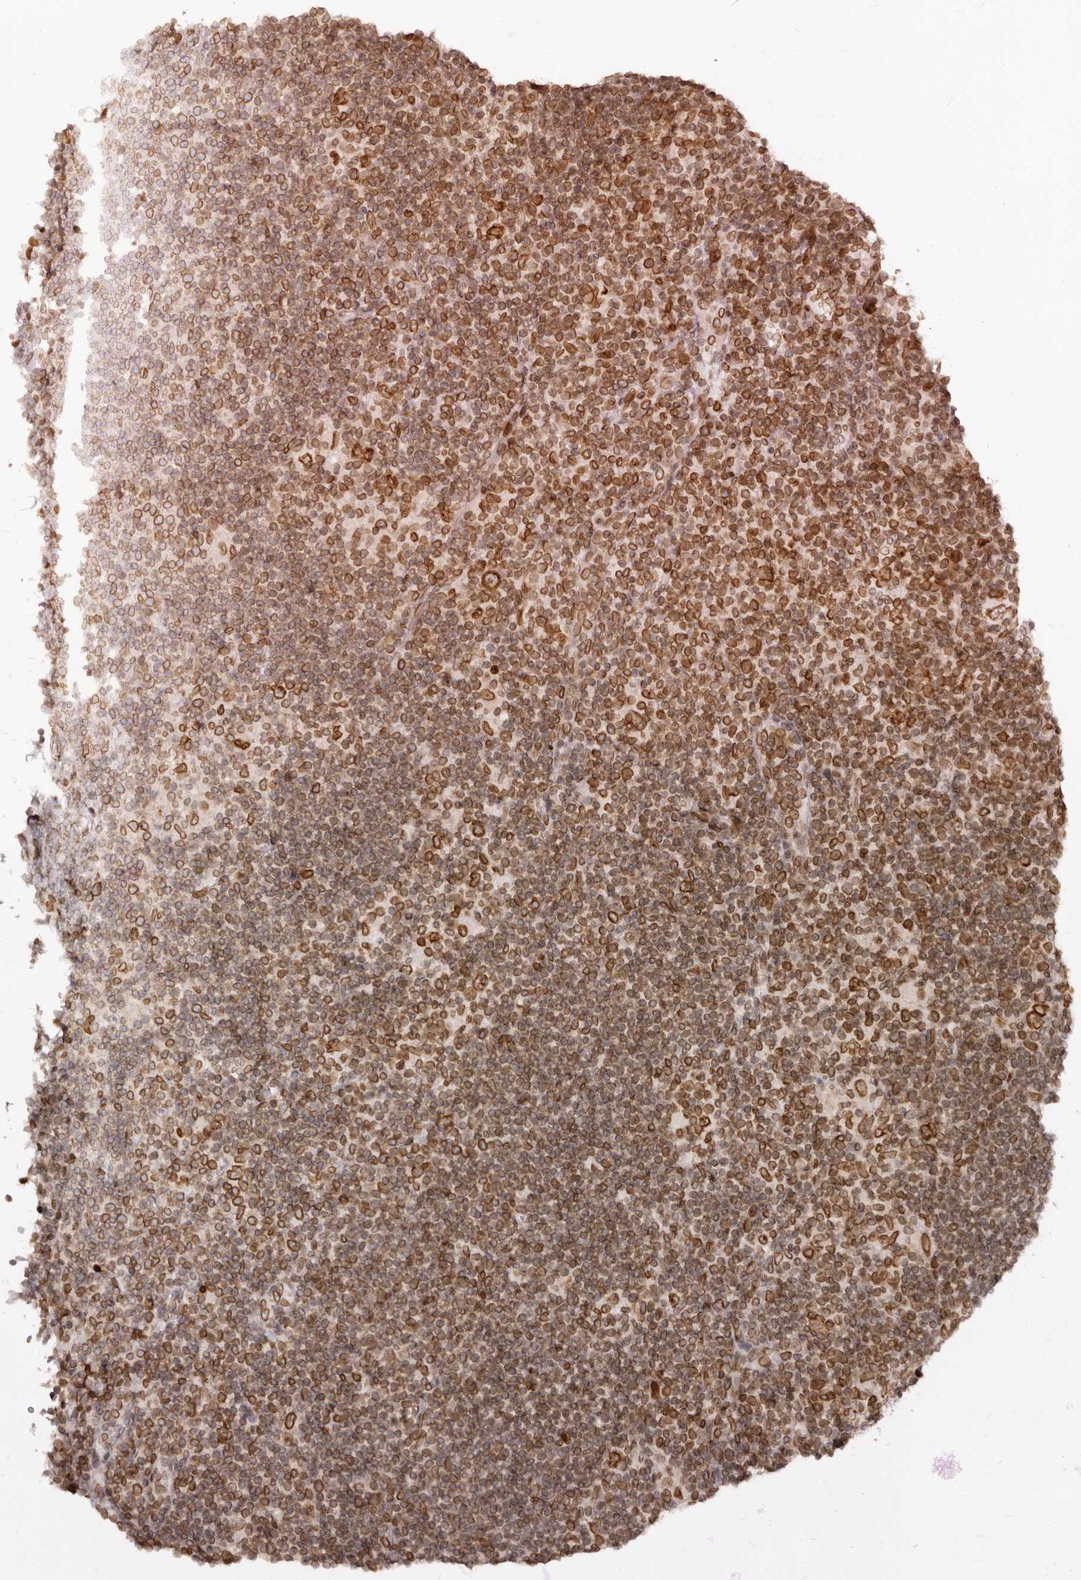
{"staining": {"intensity": "strong", "quantity": ">75%", "location": "cytoplasmic/membranous,nuclear"}, "tissue": "lymphoma", "cell_type": "Tumor cells", "image_type": "cancer", "snomed": [{"axis": "morphology", "description": "Hodgkin's disease, NOS"}, {"axis": "topography", "description": "Lymph node"}], "caption": "Immunohistochemistry (IHC) staining of Hodgkin's disease, which reveals high levels of strong cytoplasmic/membranous and nuclear expression in about >75% of tumor cells indicating strong cytoplasmic/membranous and nuclear protein staining. The staining was performed using DAB (brown) for protein detection and nuclei were counterstained in hematoxylin (blue).", "gene": "NUP153", "patient": {"sex": "female", "age": 57}}